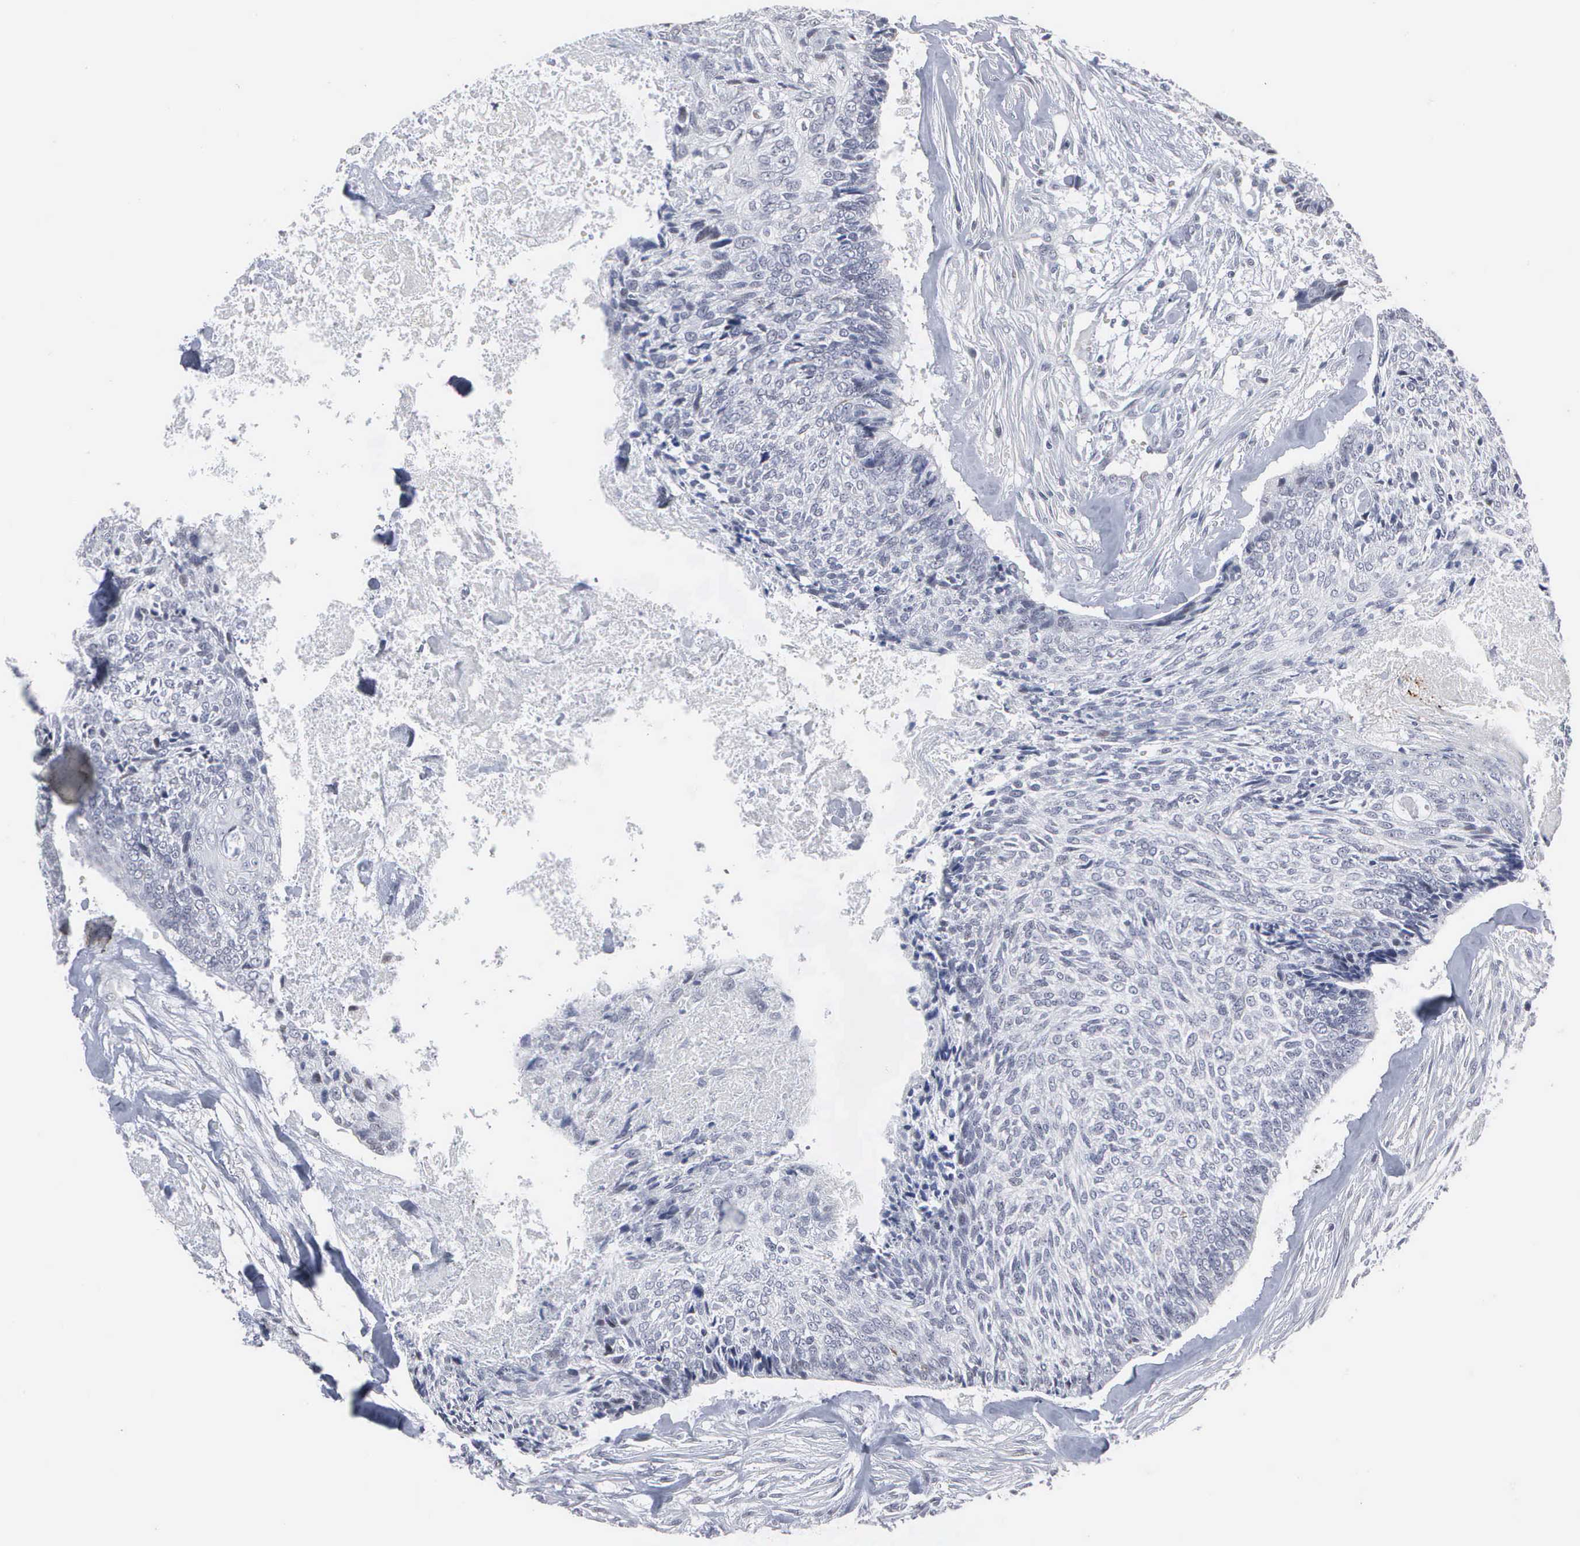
{"staining": {"intensity": "negative", "quantity": "none", "location": "none"}, "tissue": "head and neck cancer", "cell_type": "Tumor cells", "image_type": "cancer", "snomed": [{"axis": "morphology", "description": "Squamous cell carcinoma, NOS"}, {"axis": "topography", "description": "Salivary gland"}, {"axis": "topography", "description": "Head-Neck"}], "caption": "Immunohistochemistry (IHC) micrograph of neoplastic tissue: squamous cell carcinoma (head and neck) stained with DAB shows no significant protein positivity in tumor cells.", "gene": "SPIN3", "patient": {"sex": "male", "age": 70}}